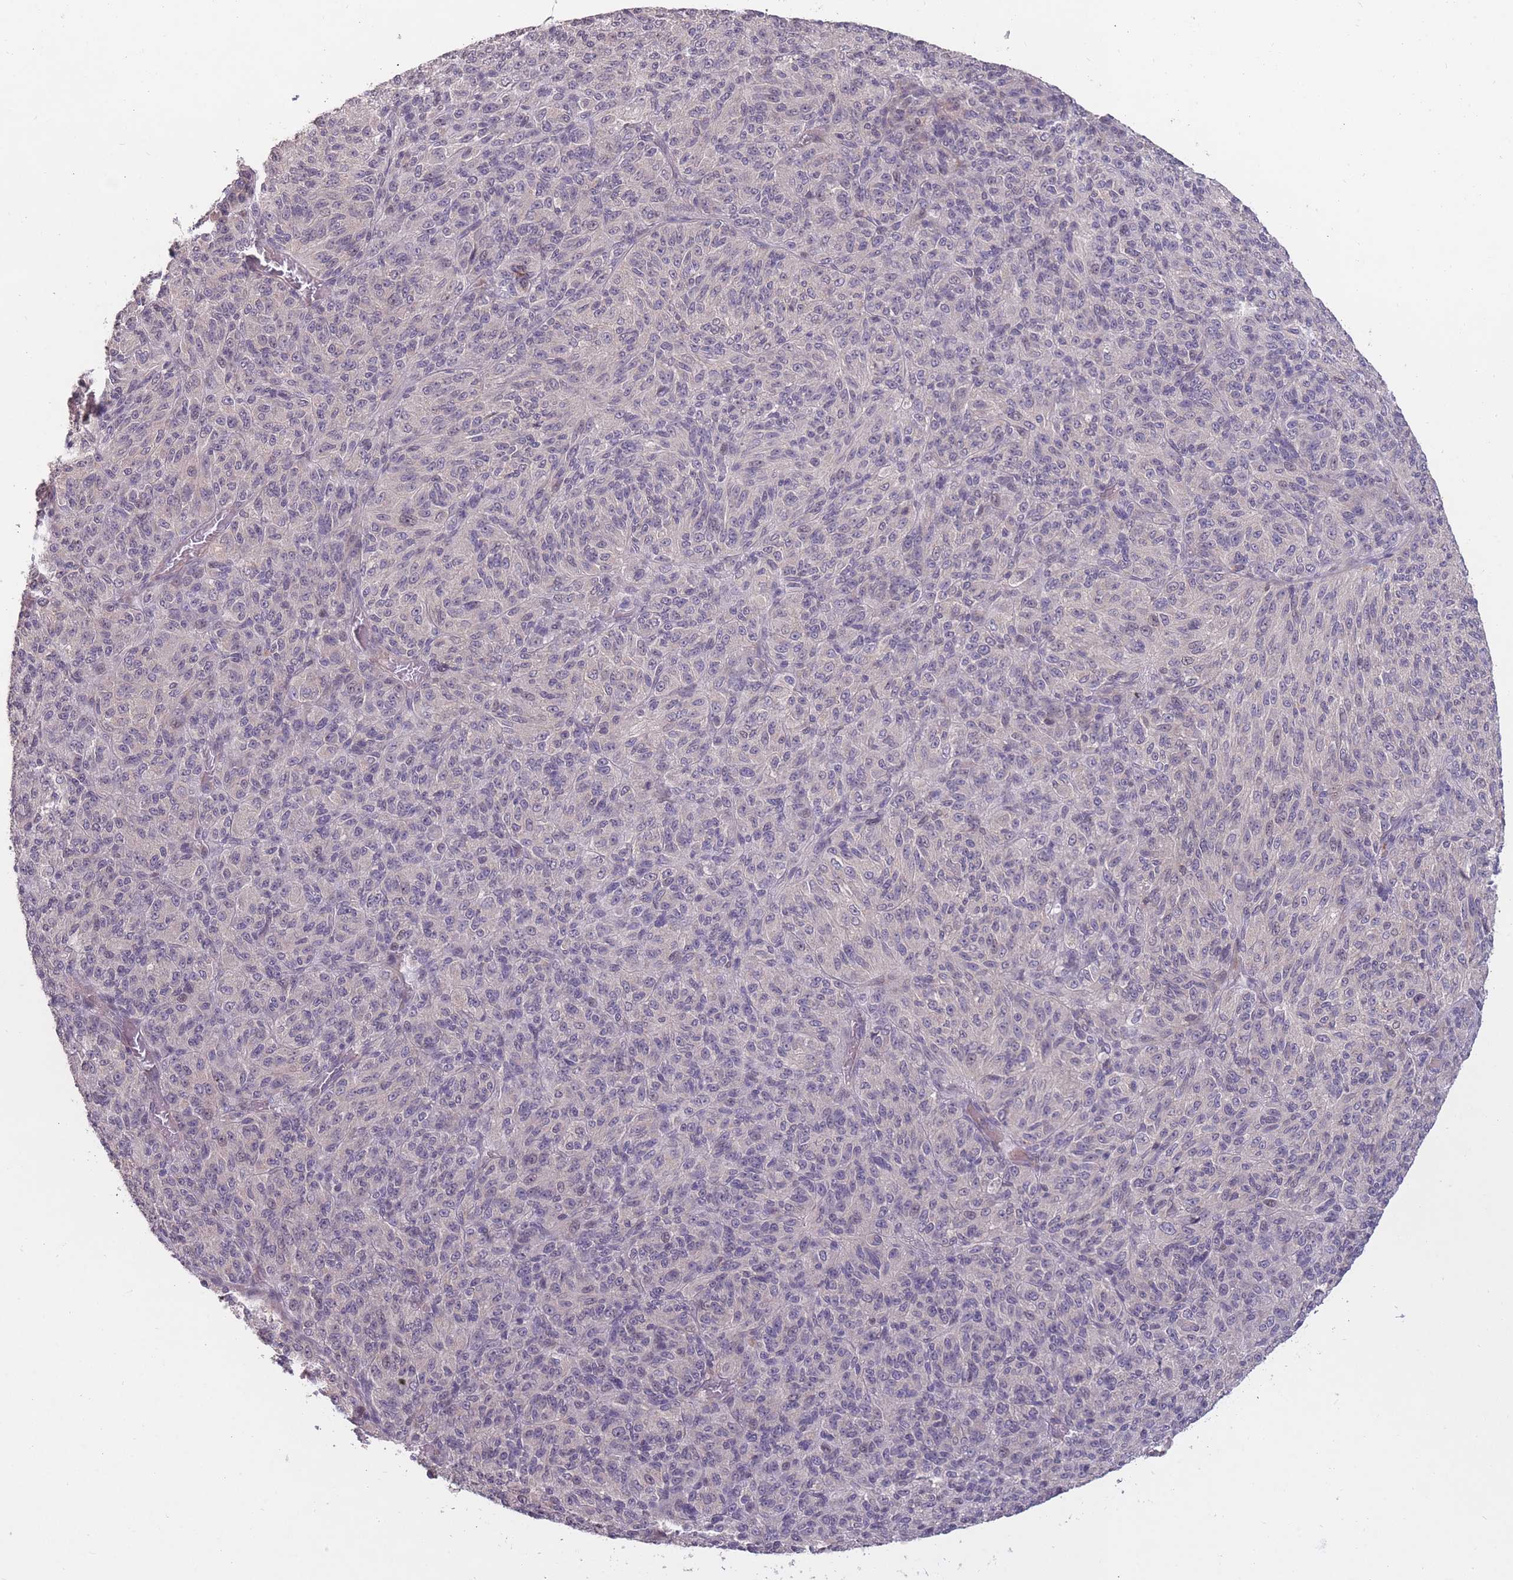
{"staining": {"intensity": "negative", "quantity": "none", "location": "none"}, "tissue": "melanoma", "cell_type": "Tumor cells", "image_type": "cancer", "snomed": [{"axis": "morphology", "description": "Malignant melanoma, Metastatic site"}, {"axis": "topography", "description": "Brain"}], "caption": "IHC of human melanoma exhibits no staining in tumor cells.", "gene": "ADCYAP1R1", "patient": {"sex": "female", "age": 56}}